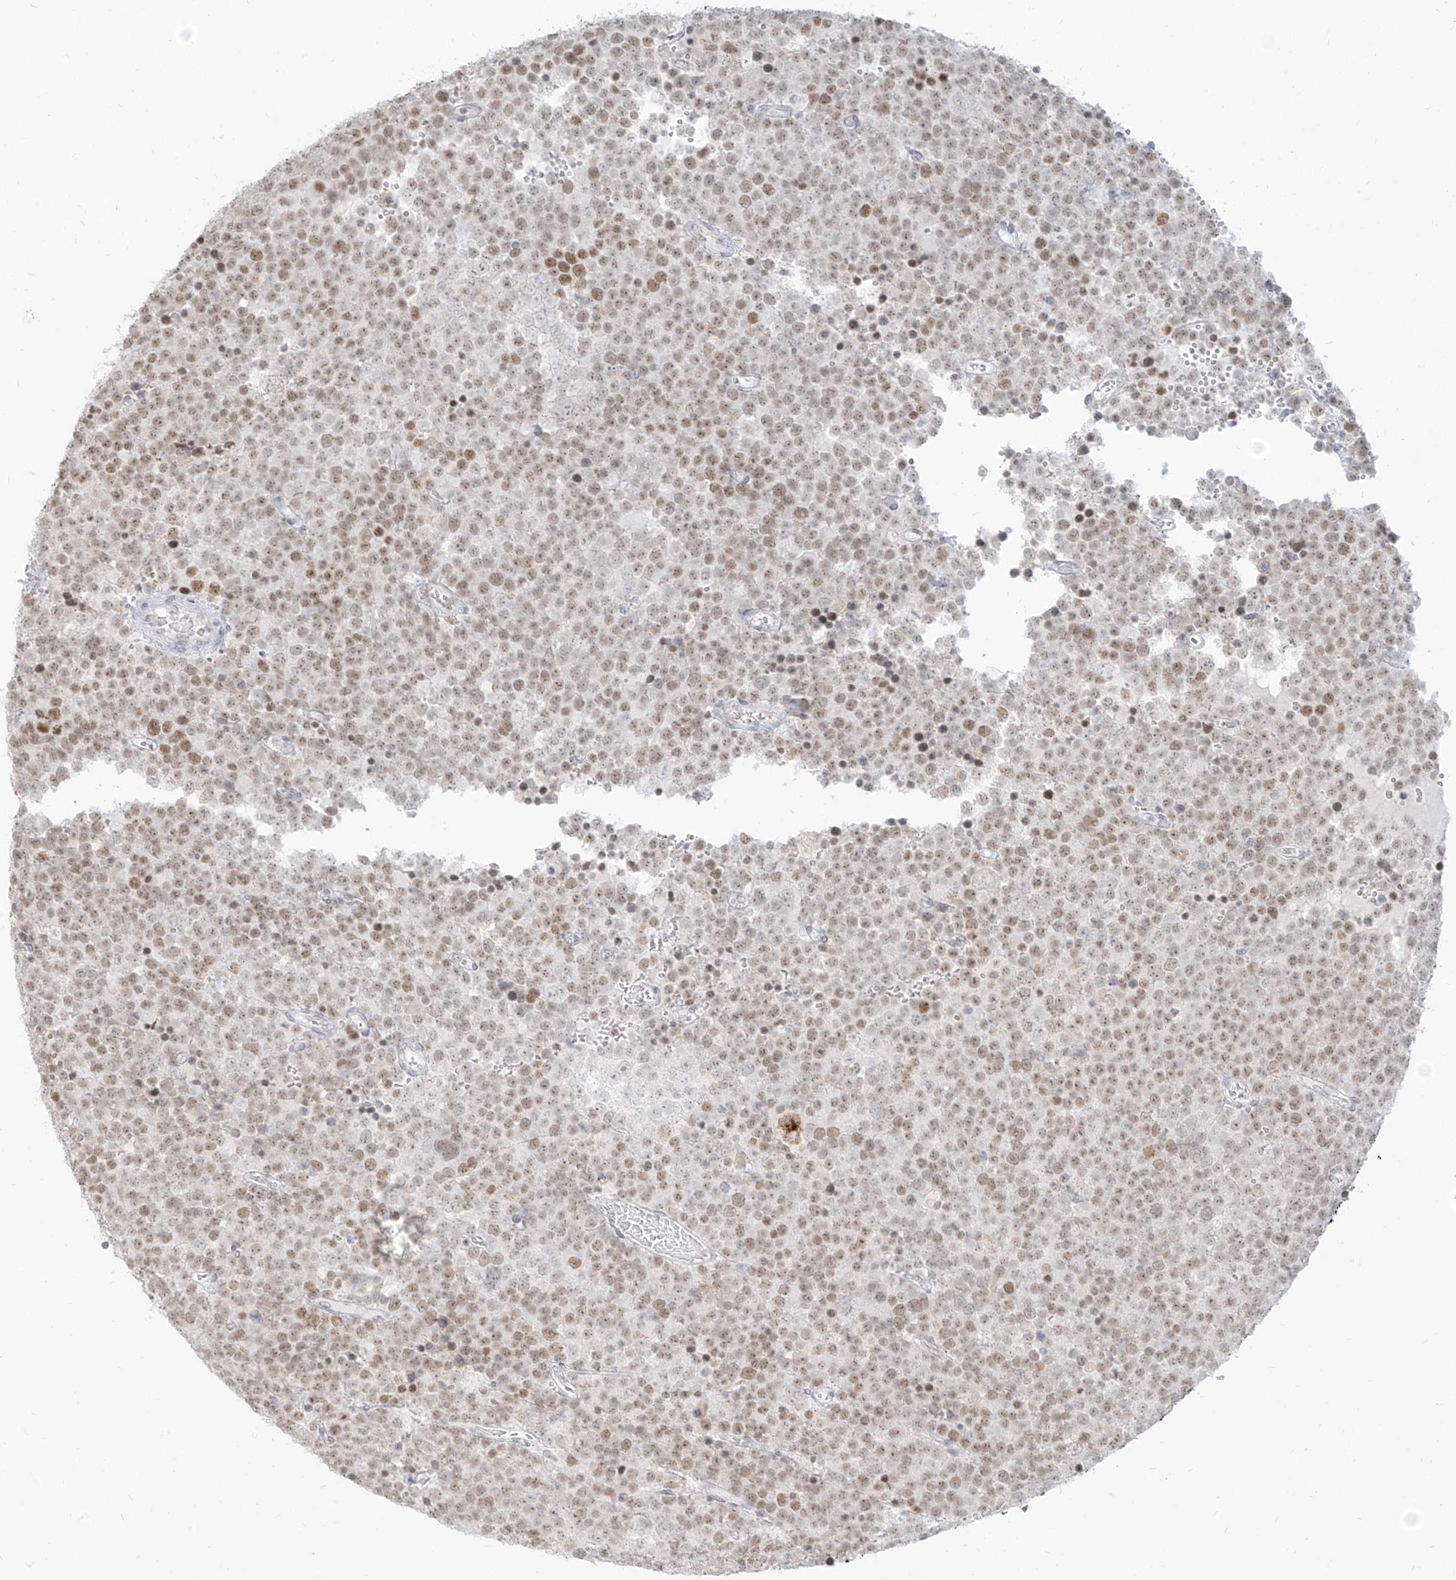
{"staining": {"intensity": "moderate", "quantity": ">75%", "location": "nuclear"}, "tissue": "testis cancer", "cell_type": "Tumor cells", "image_type": "cancer", "snomed": [{"axis": "morphology", "description": "Seminoma, NOS"}, {"axis": "topography", "description": "Testis"}], "caption": "Immunohistochemistry of human testis cancer exhibits medium levels of moderate nuclear staining in approximately >75% of tumor cells.", "gene": "SUPT5H", "patient": {"sex": "male", "age": 71}}